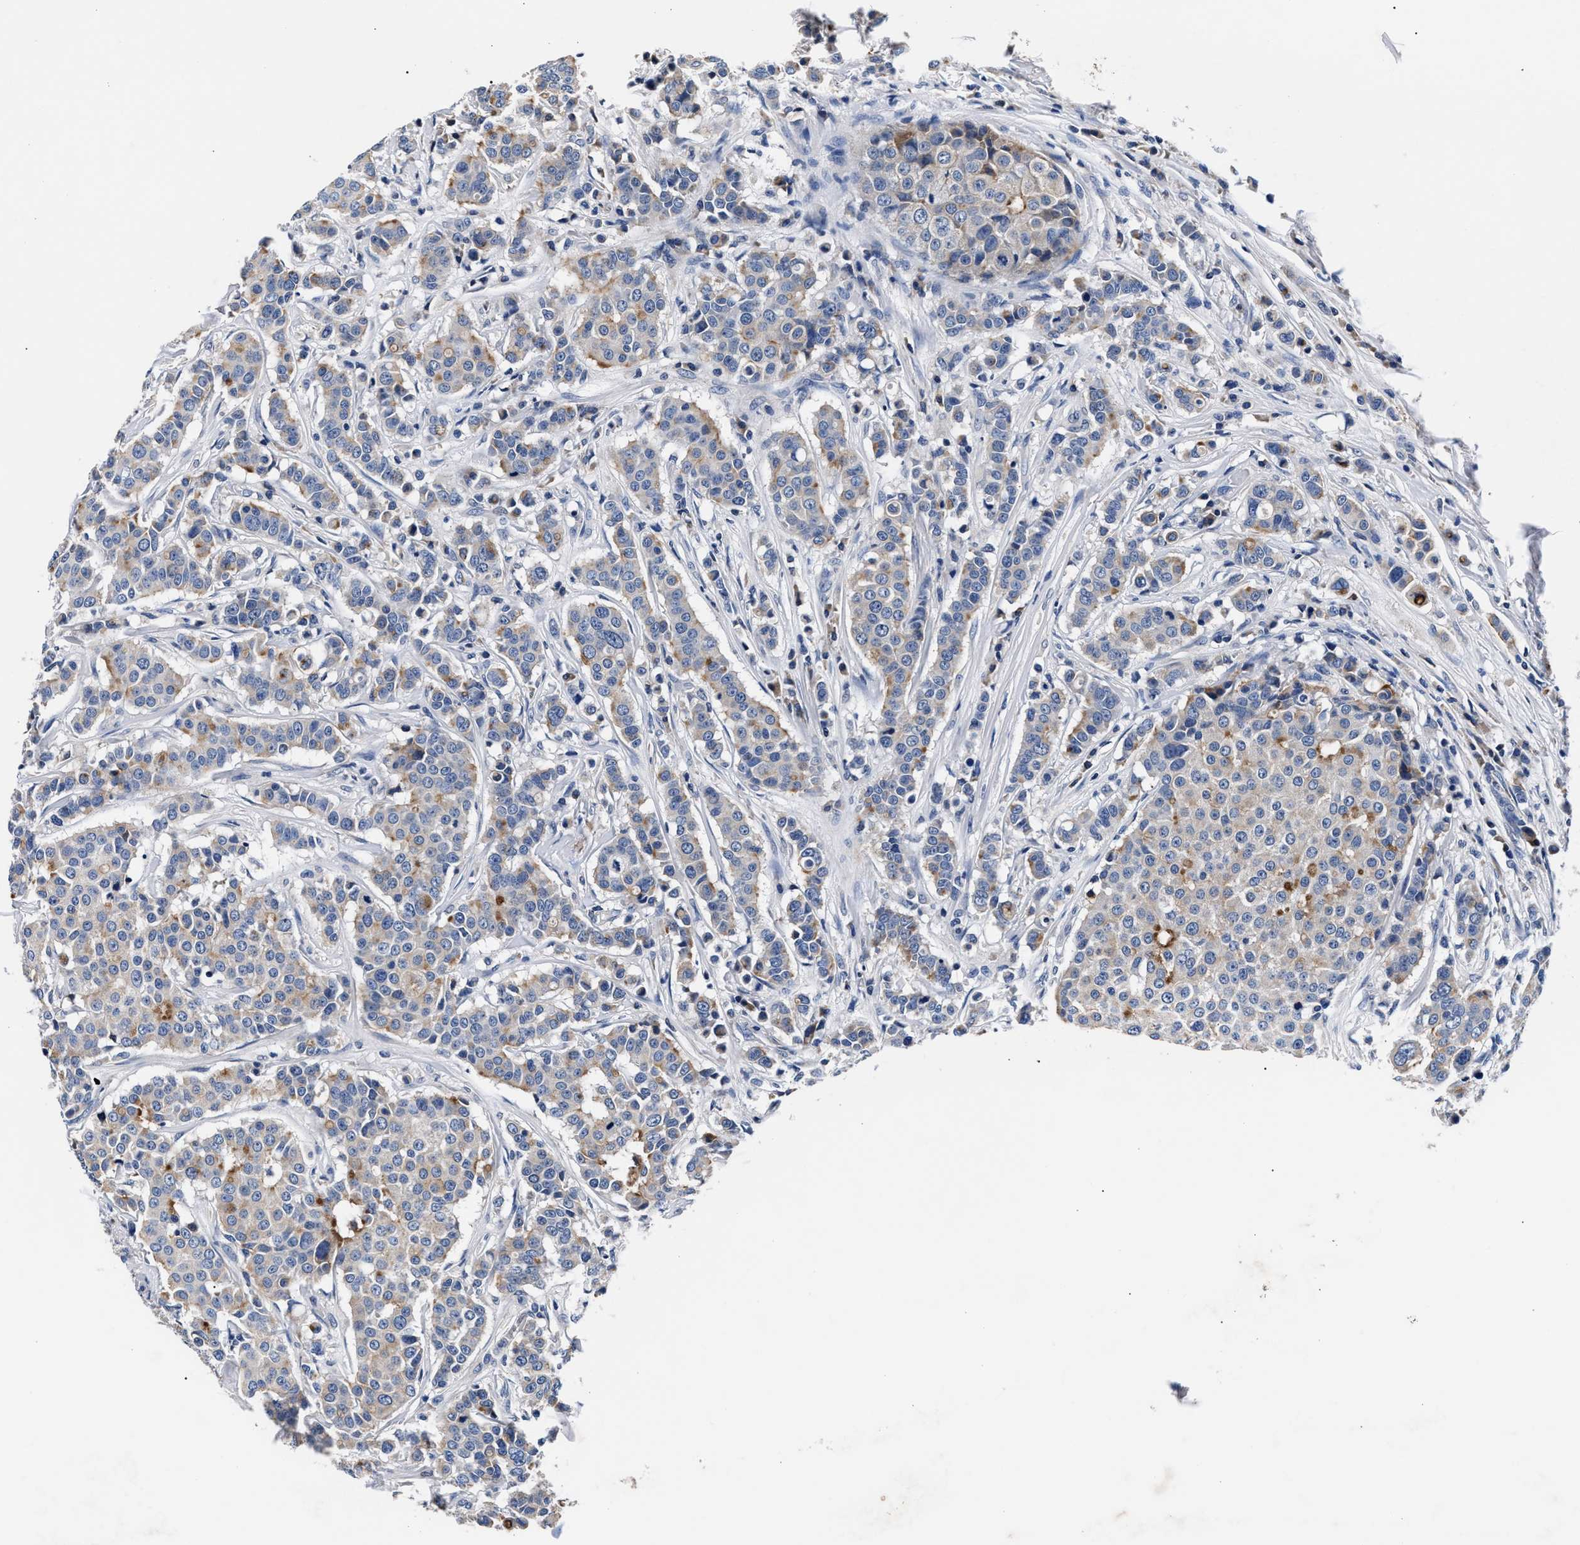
{"staining": {"intensity": "moderate", "quantity": "25%-75%", "location": "cytoplasmic/membranous"}, "tissue": "breast cancer", "cell_type": "Tumor cells", "image_type": "cancer", "snomed": [{"axis": "morphology", "description": "Duct carcinoma"}, {"axis": "topography", "description": "Breast"}], "caption": "Human breast cancer (infiltrating ductal carcinoma) stained with a brown dye shows moderate cytoplasmic/membranous positive expression in about 25%-75% of tumor cells.", "gene": "PHF24", "patient": {"sex": "female", "age": 27}}